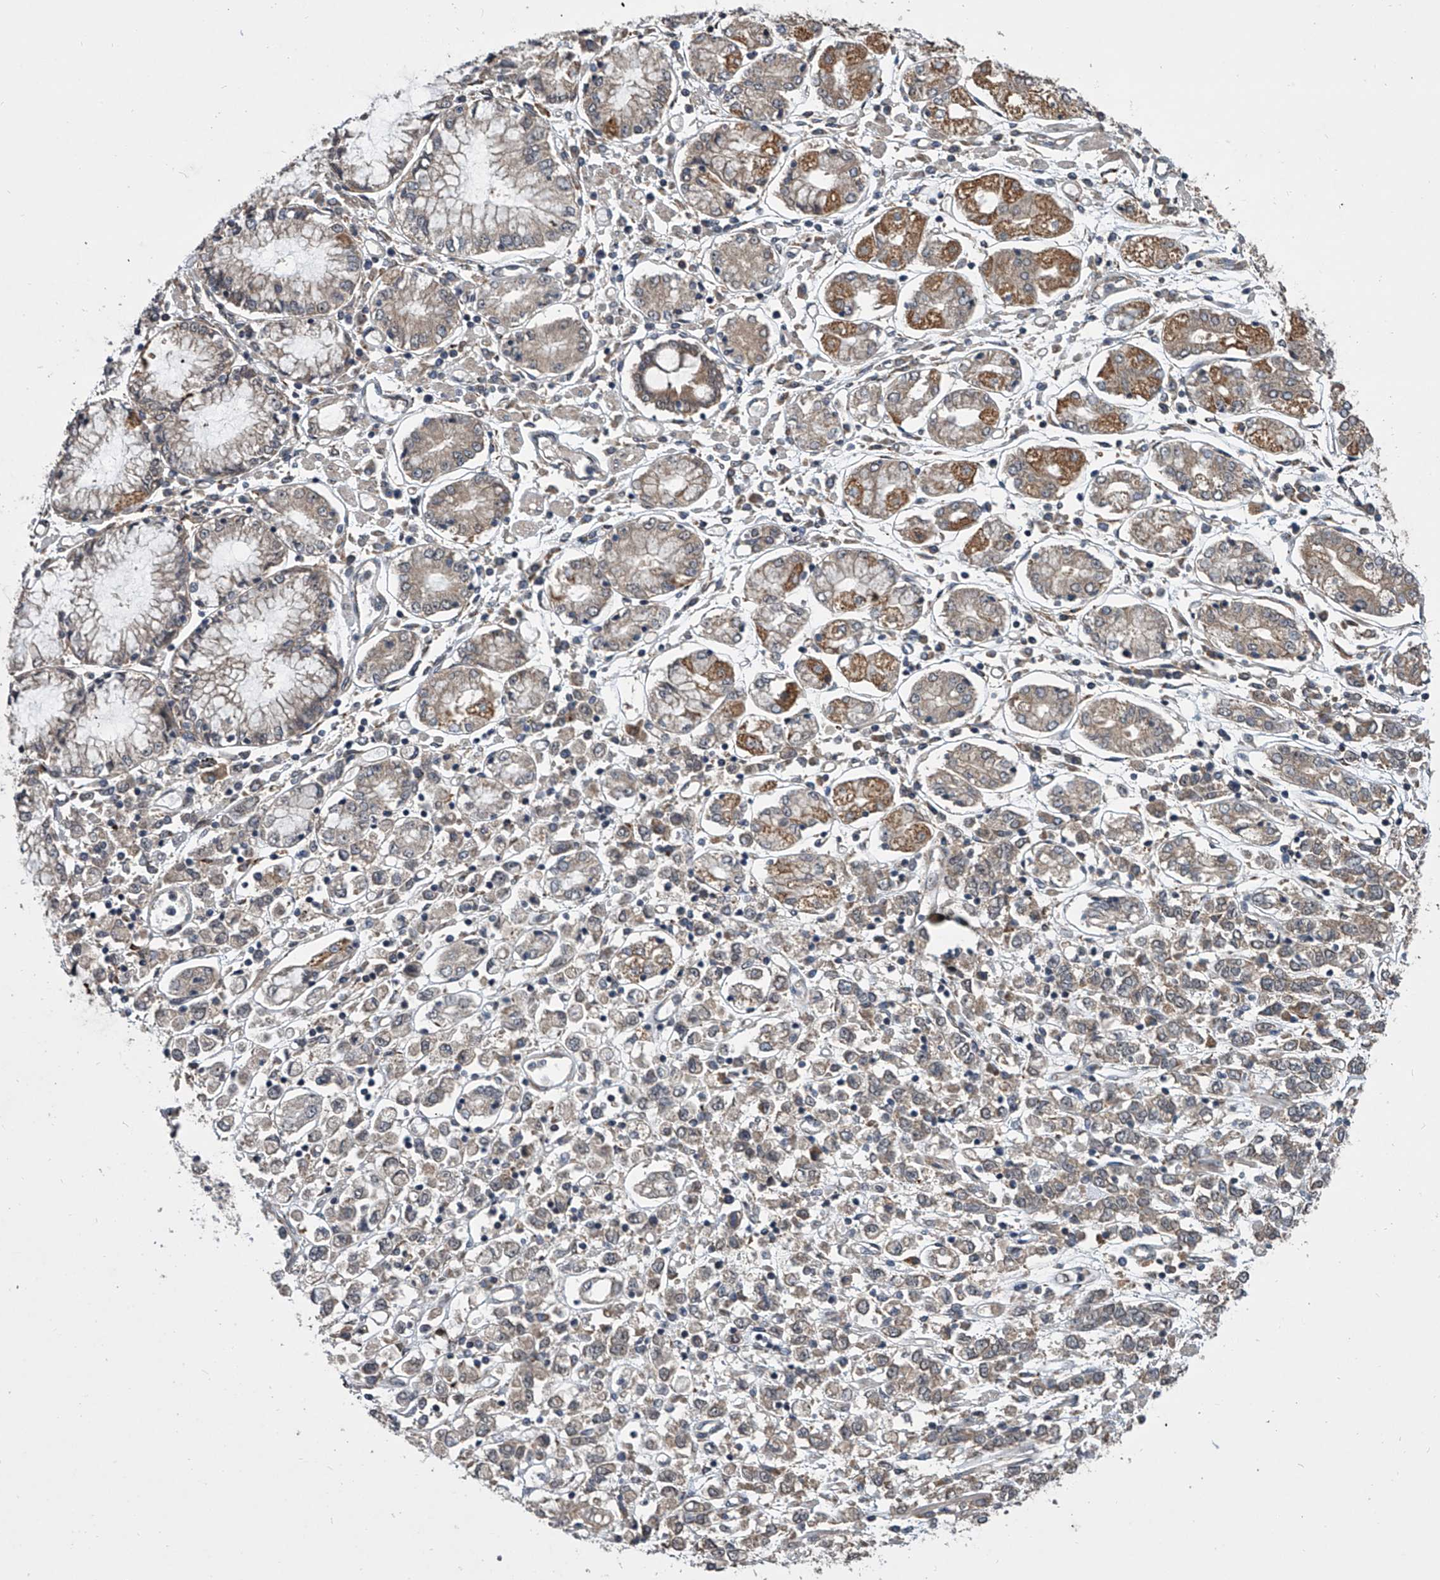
{"staining": {"intensity": "moderate", "quantity": "<25%", "location": "cytoplasmic/membranous"}, "tissue": "stomach cancer", "cell_type": "Tumor cells", "image_type": "cancer", "snomed": [{"axis": "morphology", "description": "Adenocarcinoma, NOS"}, {"axis": "topography", "description": "Stomach"}], "caption": "This photomicrograph displays immunohistochemistry (IHC) staining of human stomach adenocarcinoma, with low moderate cytoplasmic/membranous expression in approximately <25% of tumor cells.", "gene": "GEMIN8", "patient": {"sex": "female", "age": 76}}